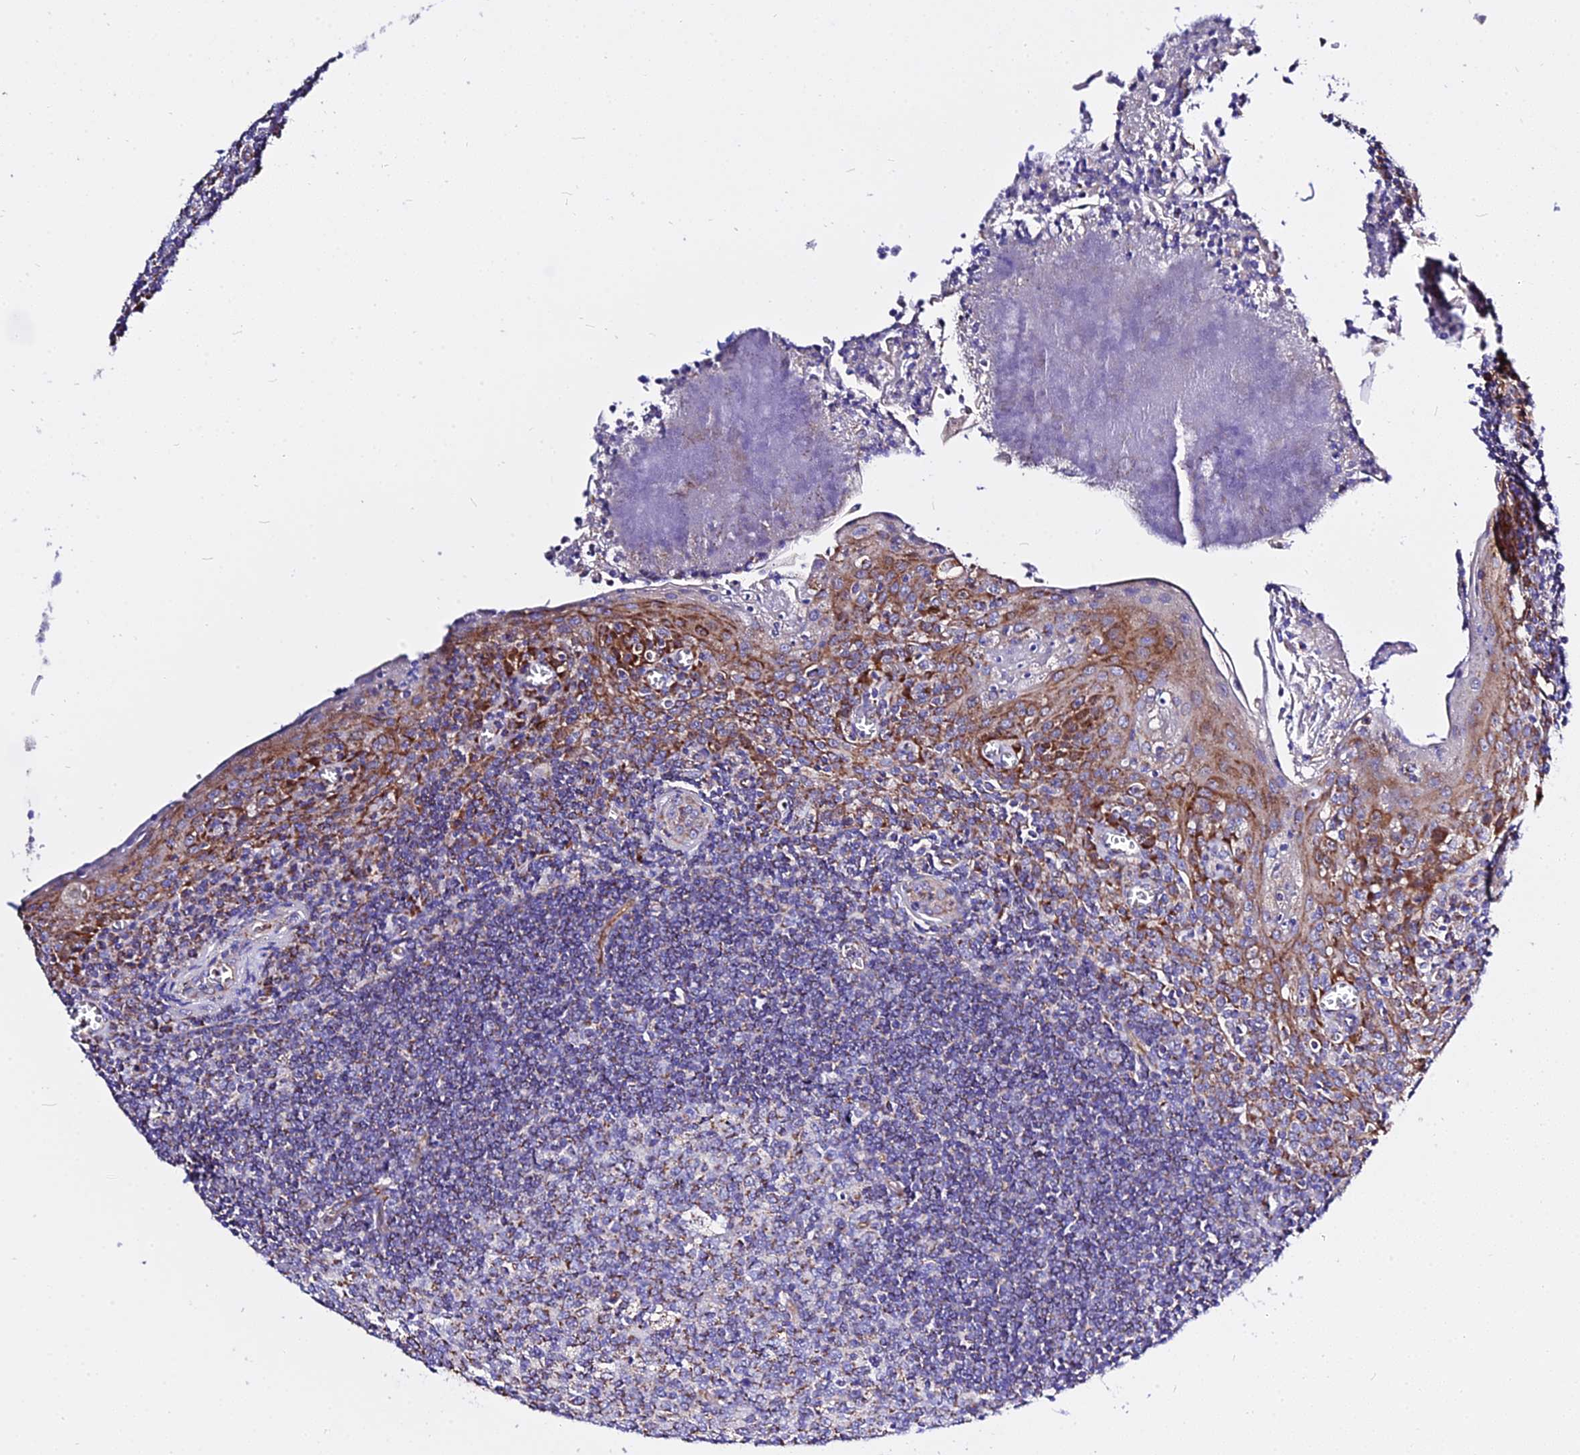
{"staining": {"intensity": "moderate", "quantity": ">75%", "location": "cytoplasmic/membranous"}, "tissue": "tonsil", "cell_type": "Germinal center cells", "image_type": "normal", "snomed": [{"axis": "morphology", "description": "Normal tissue, NOS"}, {"axis": "topography", "description": "Tonsil"}], "caption": "Protein staining shows moderate cytoplasmic/membranous positivity in approximately >75% of germinal center cells in benign tonsil. (IHC, brightfield microscopy, high magnification).", "gene": "ZNF573", "patient": {"sex": "male", "age": 27}}